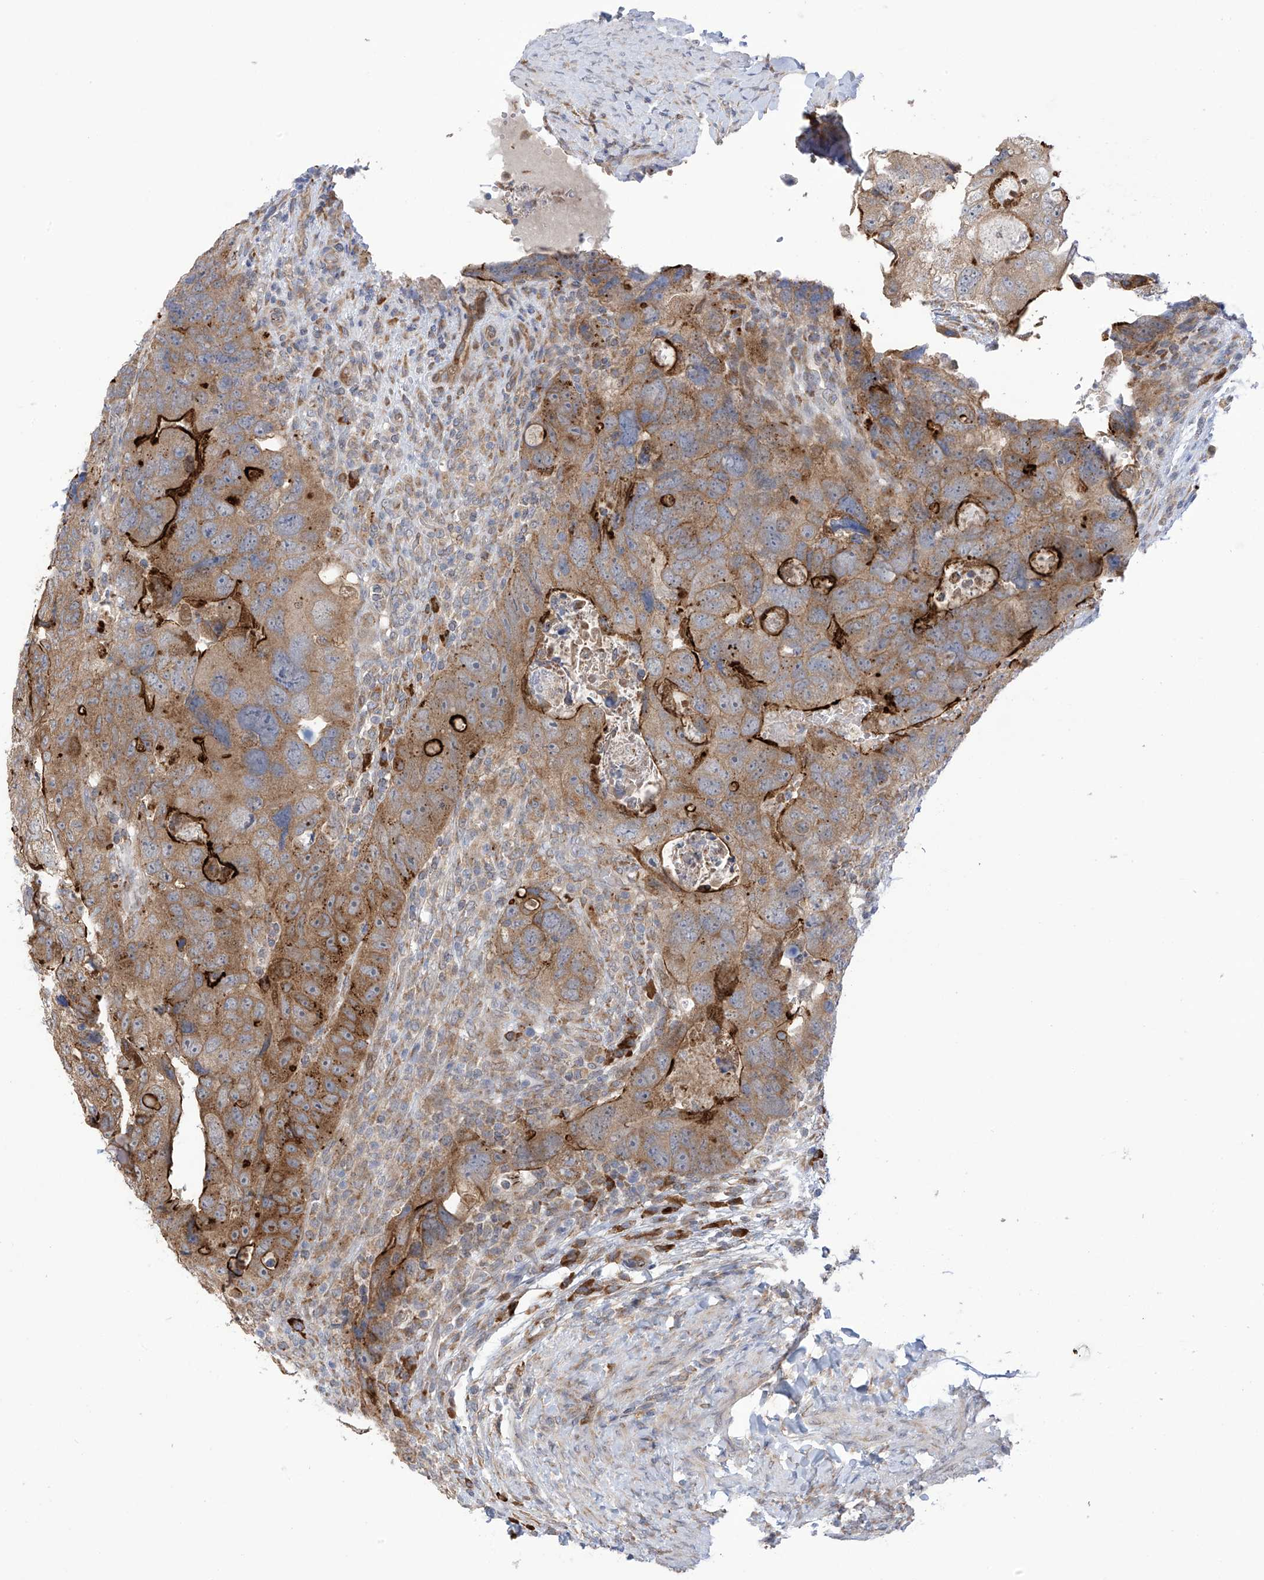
{"staining": {"intensity": "strong", "quantity": "<25%", "location": "cytoplasmic/membranous"}, "tissue": "colorectal cancer", "cell_type": "Tumor cells", "image_type": "cancer", "snomed": [{"axis": "morphology", "description": "Adenocarcinoma, NOS"}, {"axis": "topography", "description": "Rectum"}], "caption": "Colorectal cancer (adenocarcinoma) stained with immunohistochemistry (IHC) displays strong cytoplasmic/membranous expression in approximately <25% of tumor cells.", "gene": "KIAA1522", "patient": {"sex": "male", "age": 59}}